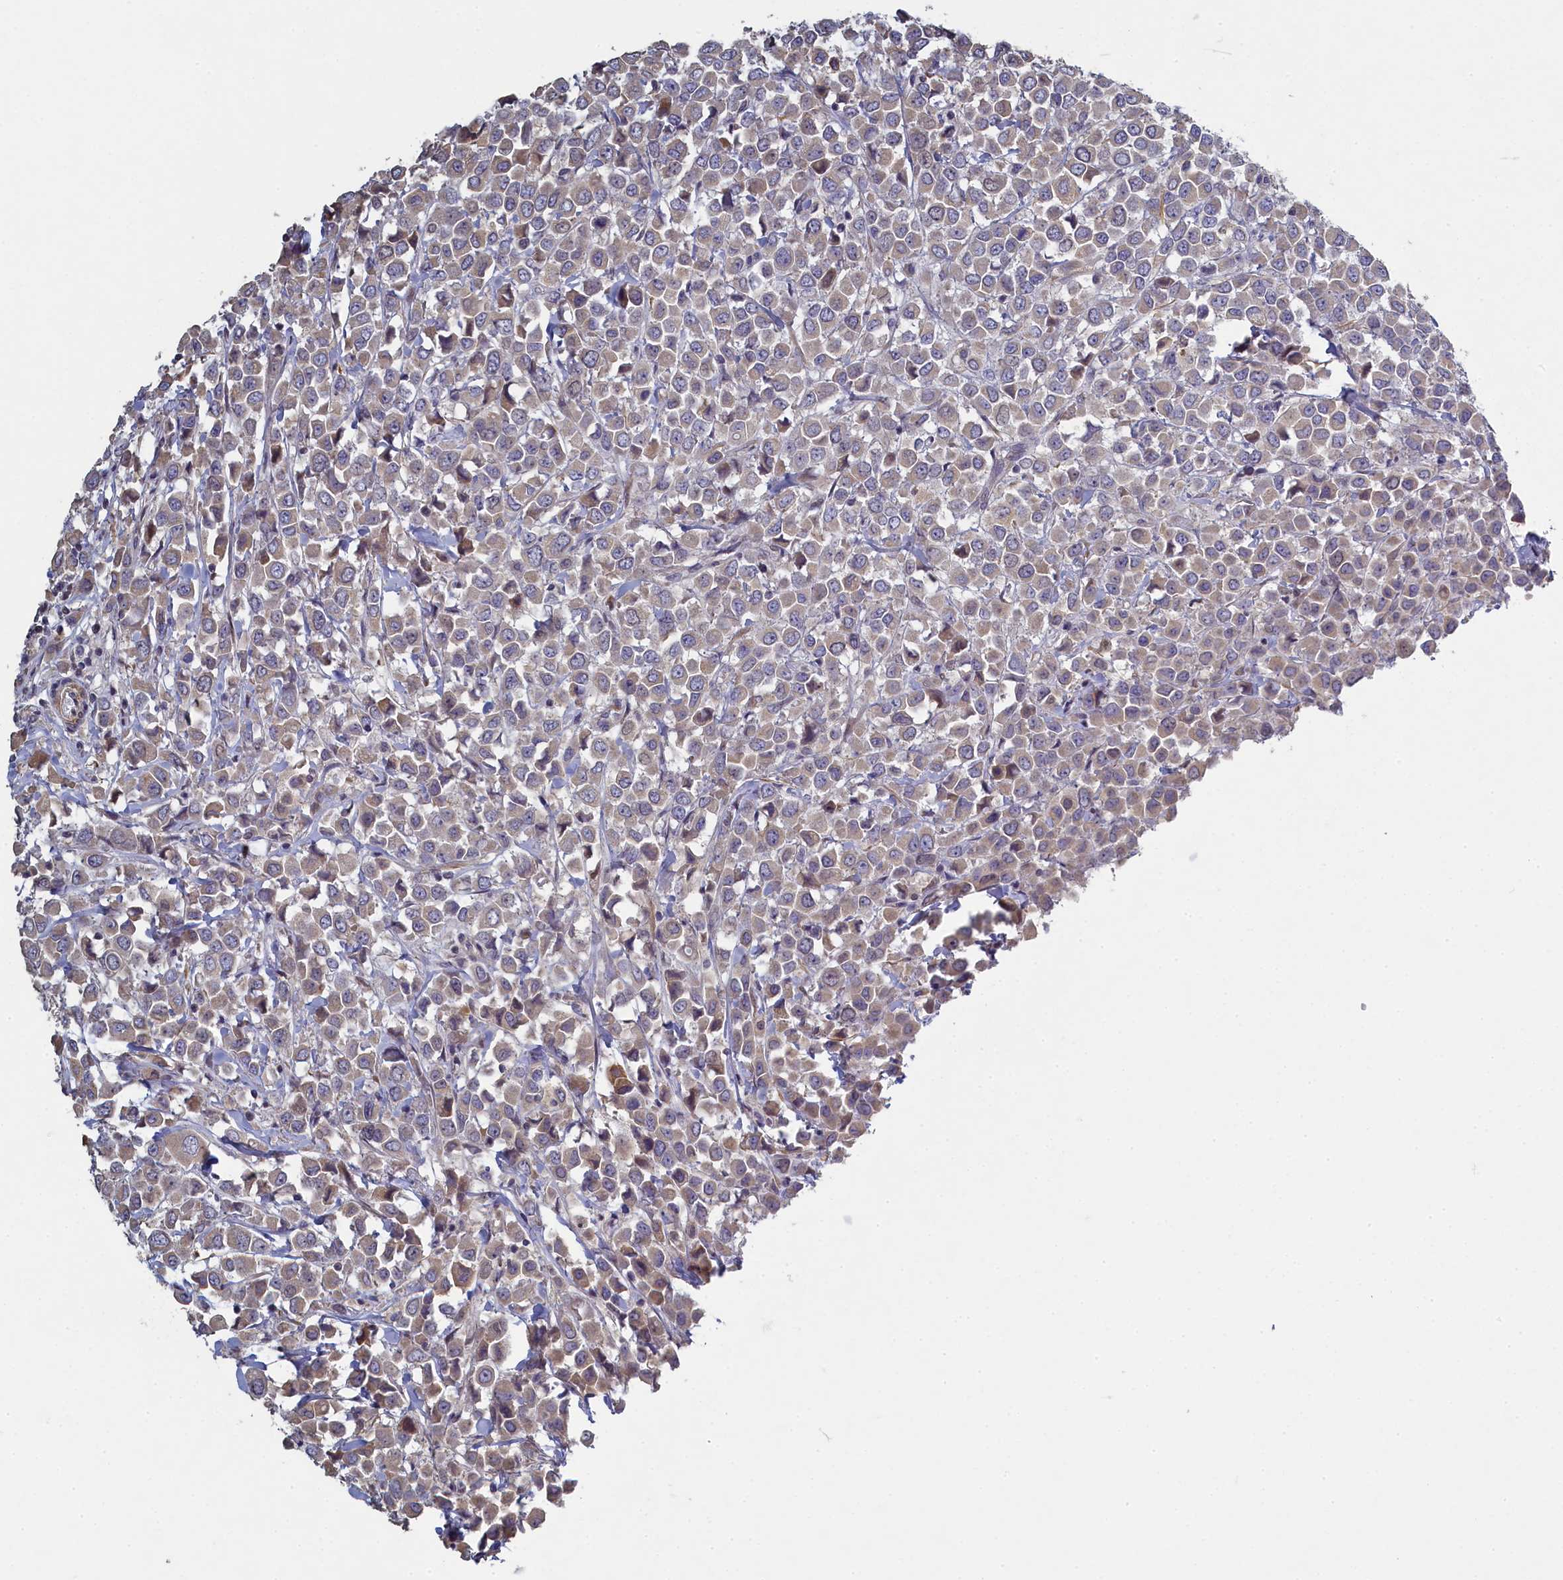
{"staining": {"intensity": "weak", "quantity": ">75%", "location": "cytoplasmic/membranous"}, "tissue": "breast cancer", "cell_type": "Tumor cells", "image_type": "cancer", "snomed": [{"axis": "morphology", "description": "Duct carcinoma"}, {"axis": "topography", "description": "Breast"}], "caption": "Breast cancer (infiltrating ductal carcinoma) stained with a brown dye reveals weak cytoplasmic/membranous positive positivity in about >75% of tumor cells.", "gene": "DIXDC1", "patient": {"sex": "female", "age": 61}}